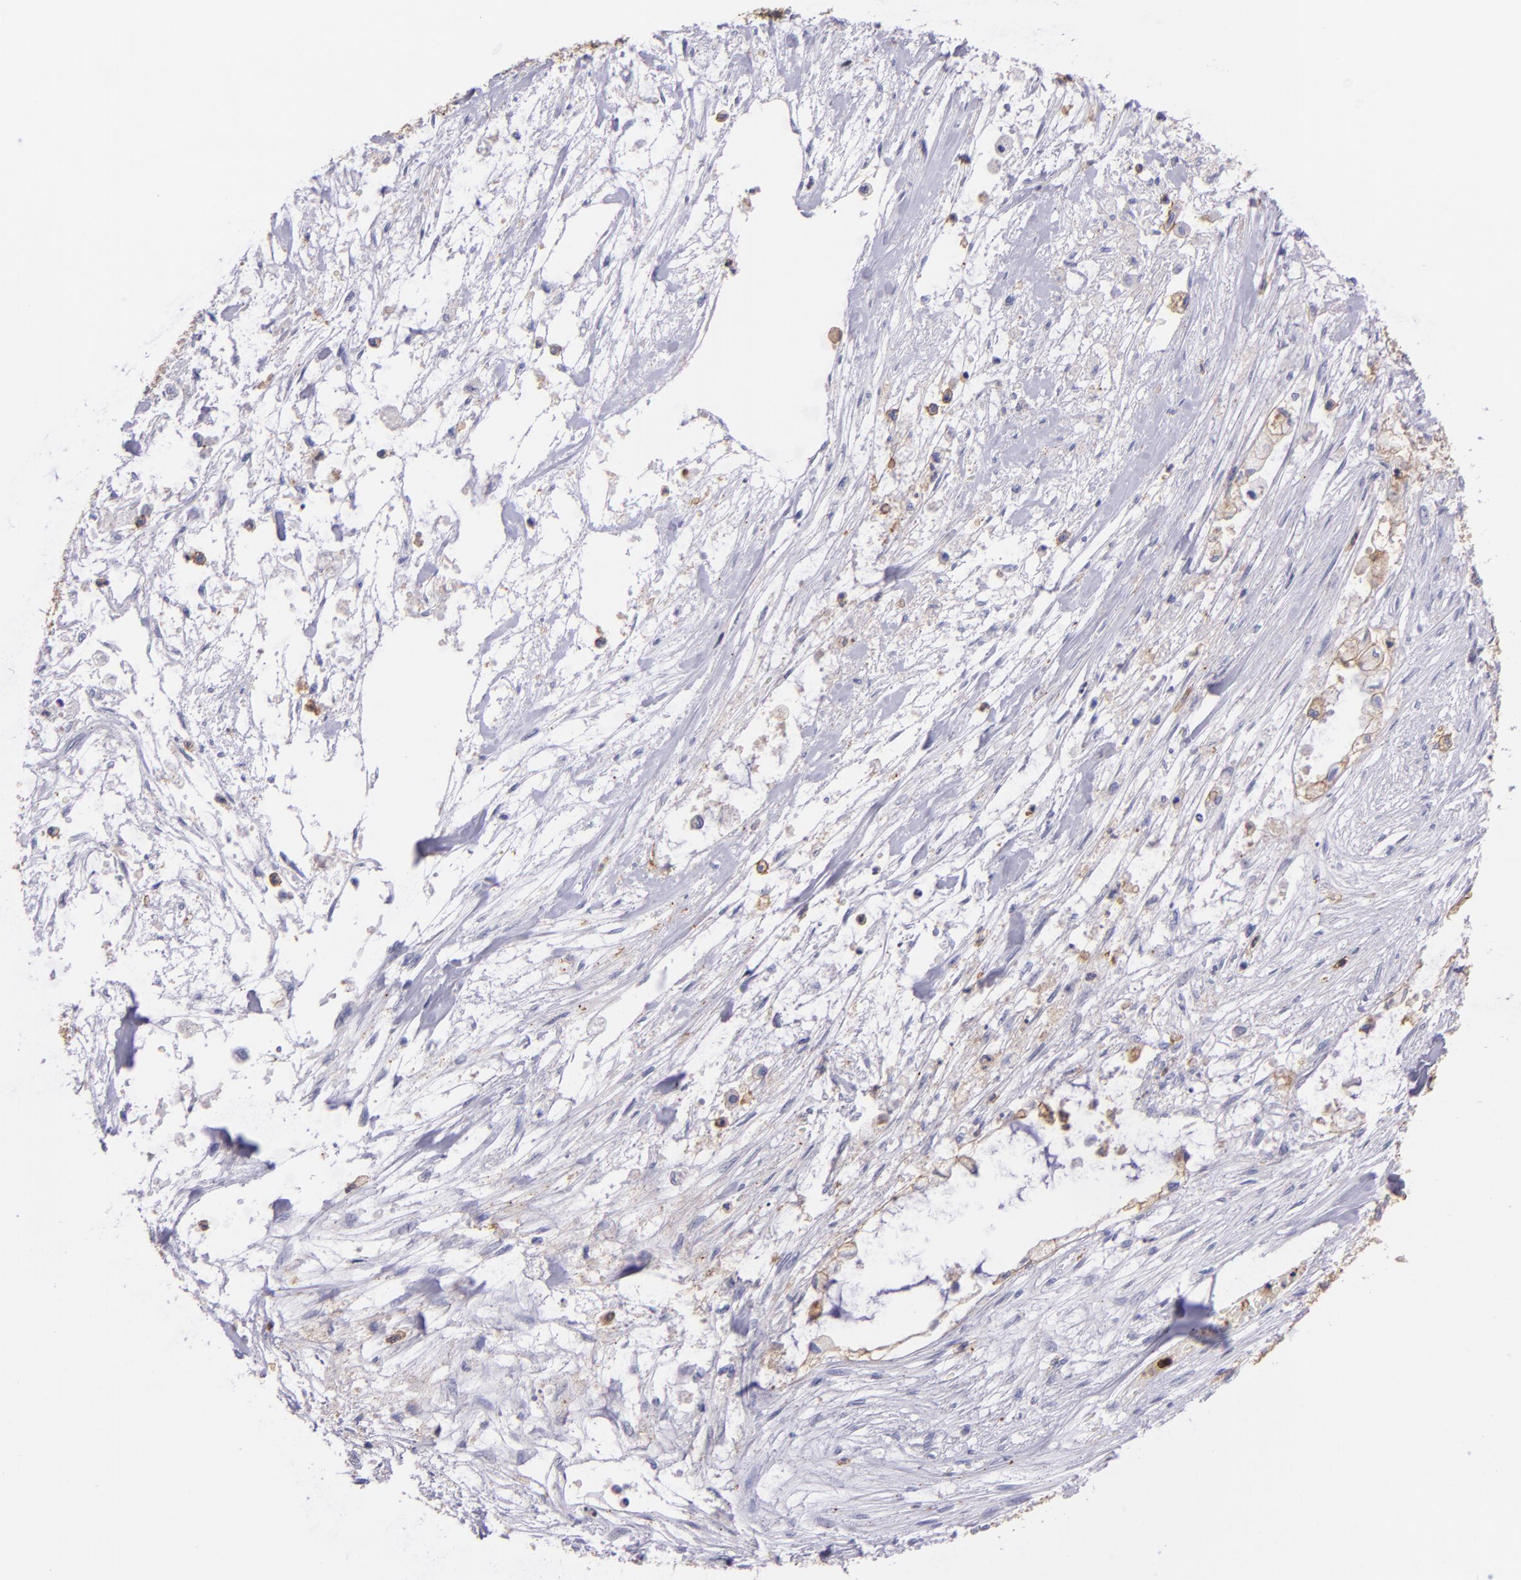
{"staining": {"intensity": "negative", "quantity": "none", "location": "none"}, "tissue": "pancreatic cancer", "cell_type": "Tumor cells", "image_type": "cancer", "snomed": [{"axis": "morphology", "description": "Adenocarcinoma, NOS"}, {"axis": "topography", "description": "Pancreas"}], "caption": "Immunohistochemistry of human adenocarcinoma (pancreatic) reveals no positivity in tumor cells.", "gene": "SPN", "patient": {"sex": "male", "age": 79}}